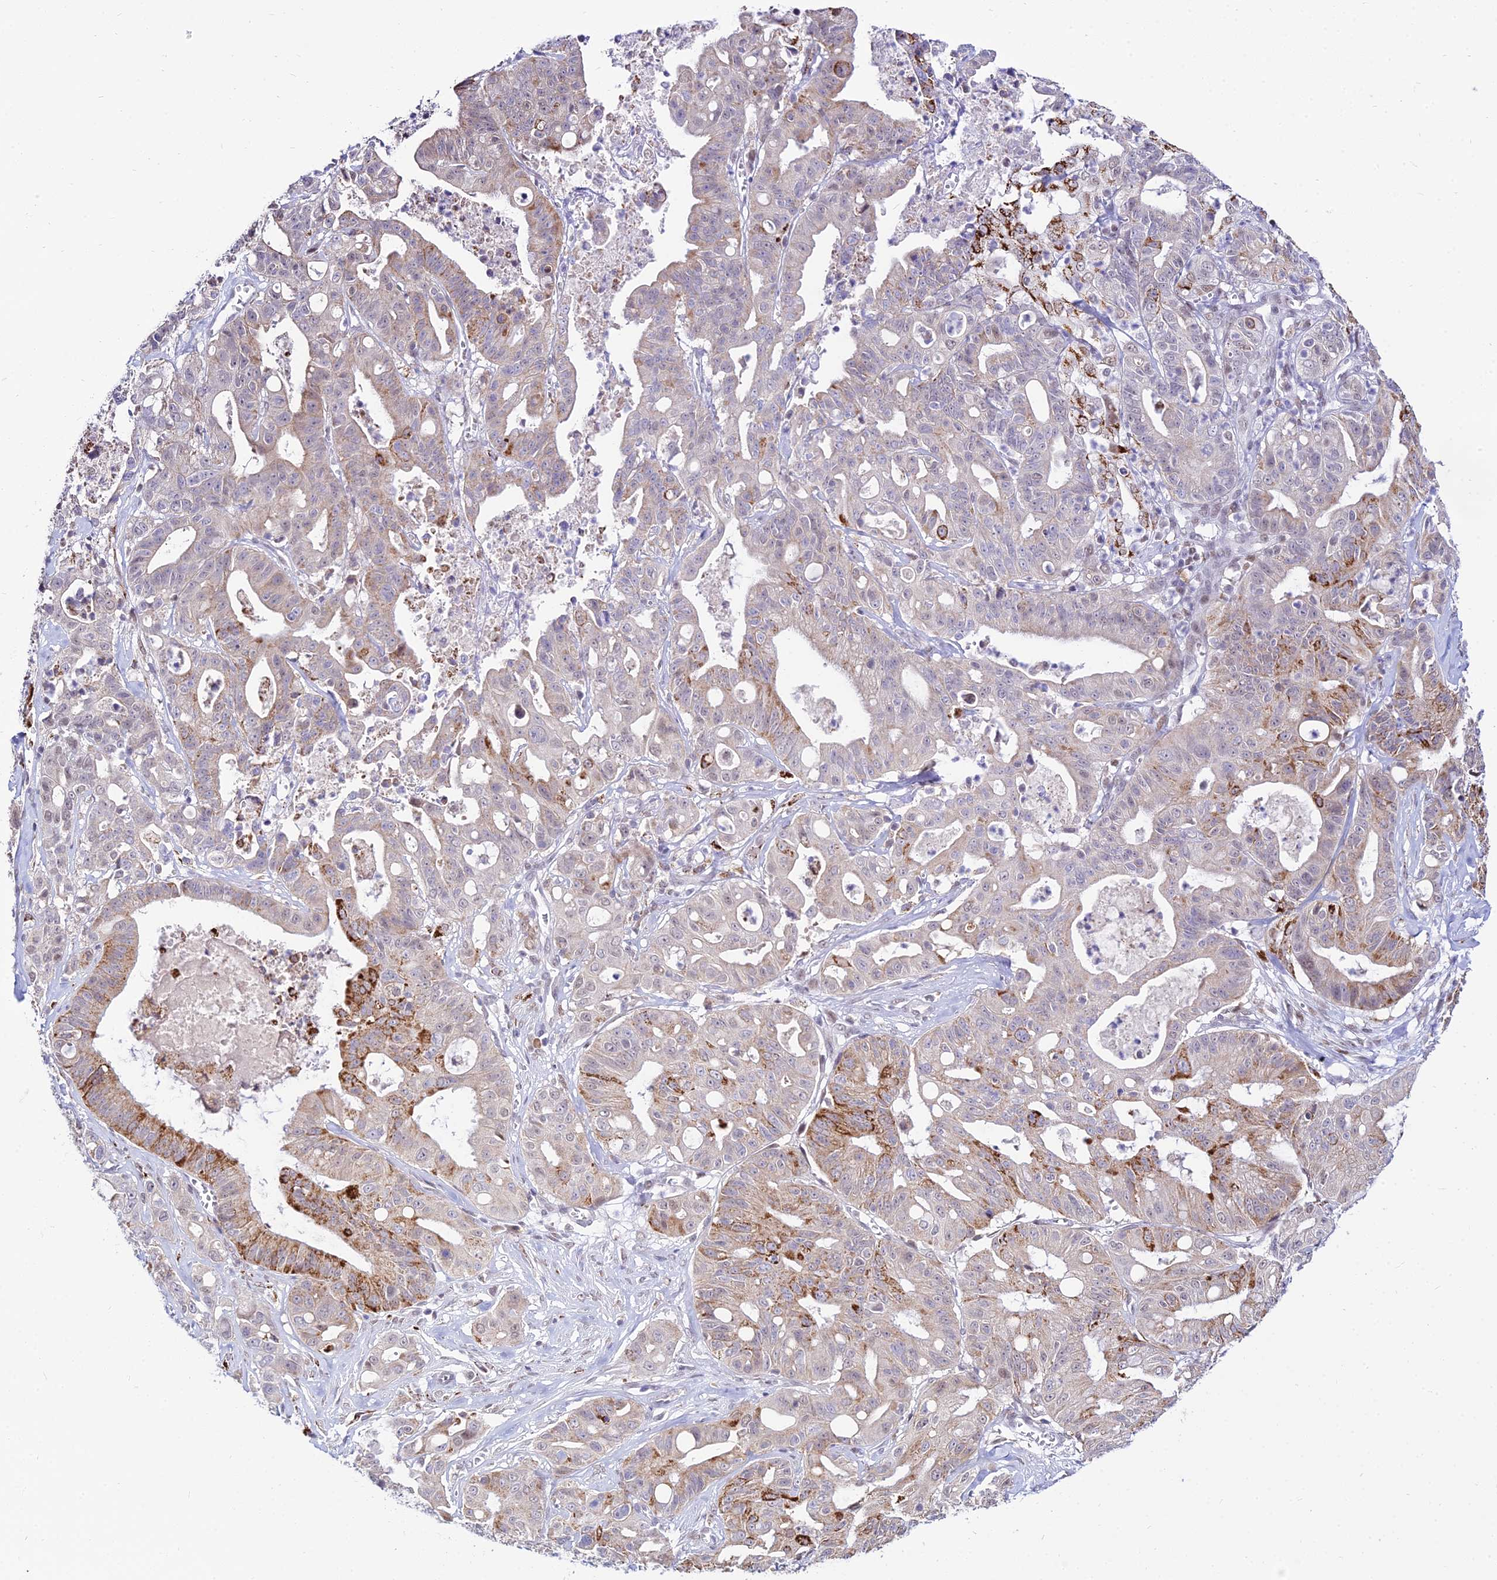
{"staining": {"intensity": "strong", "quantity": "<25%", "location": "cytoplasmic/membranous"}, "tissue": "ovarian cancer", "cell_type": "Tumor cells", "image_type": "cancer", "snomed": [{"axis": "morphology", "description": "Cystadenocarcinoma, mucinous, NOS"}, {"axis": "topography", "description": "Ovary"}], "caption": "Protein expression analysis of human mucinous cystadenocarcinoma (ovarian) reveals strong cytoplasmic/membranous expression in about <25% of tumor cells.", "gene": "C6orf163", "patient": {"sex": "female", "age": 70}}